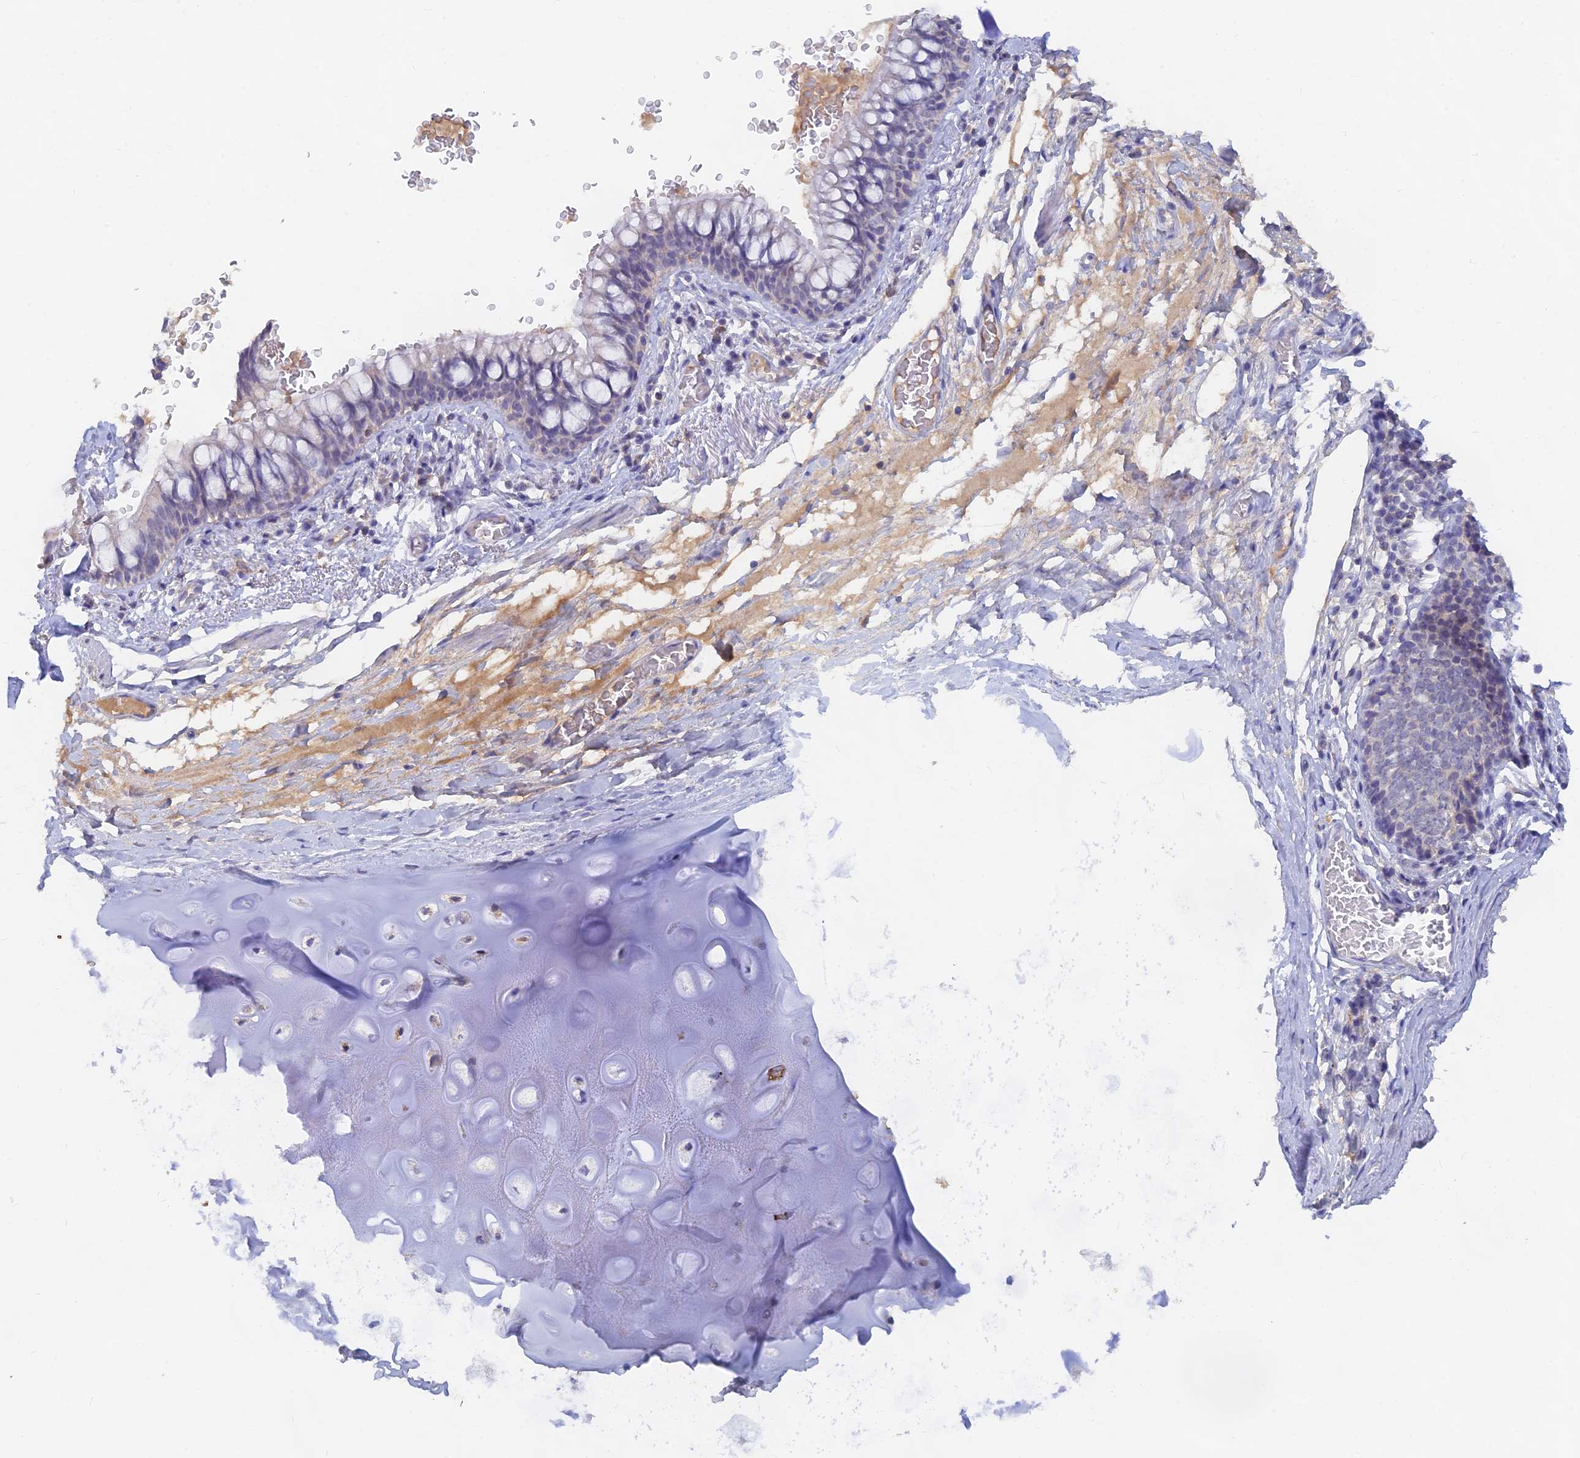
{"staining": {"intensity": "negative", "quantity": "none", "location": "none"}, "tissue": "bronchus", "cell_type": "Respiratory epithelial cells", "image_type": "normal", "snomed": [{"axis": "morphology", "description": "Normal tissue, NOS"}, {"axis": "topography", "description": "Cartilage tissue"}, {"axis": "topography", "description": "Bronchus"}], "caption": "Human bronchus stained for a protein using immunohistochemistry demonstrates no staining in respiratory epithelial cells.", "gene": "LRIF1", "patient": {"sex": "female", "age": 36}}